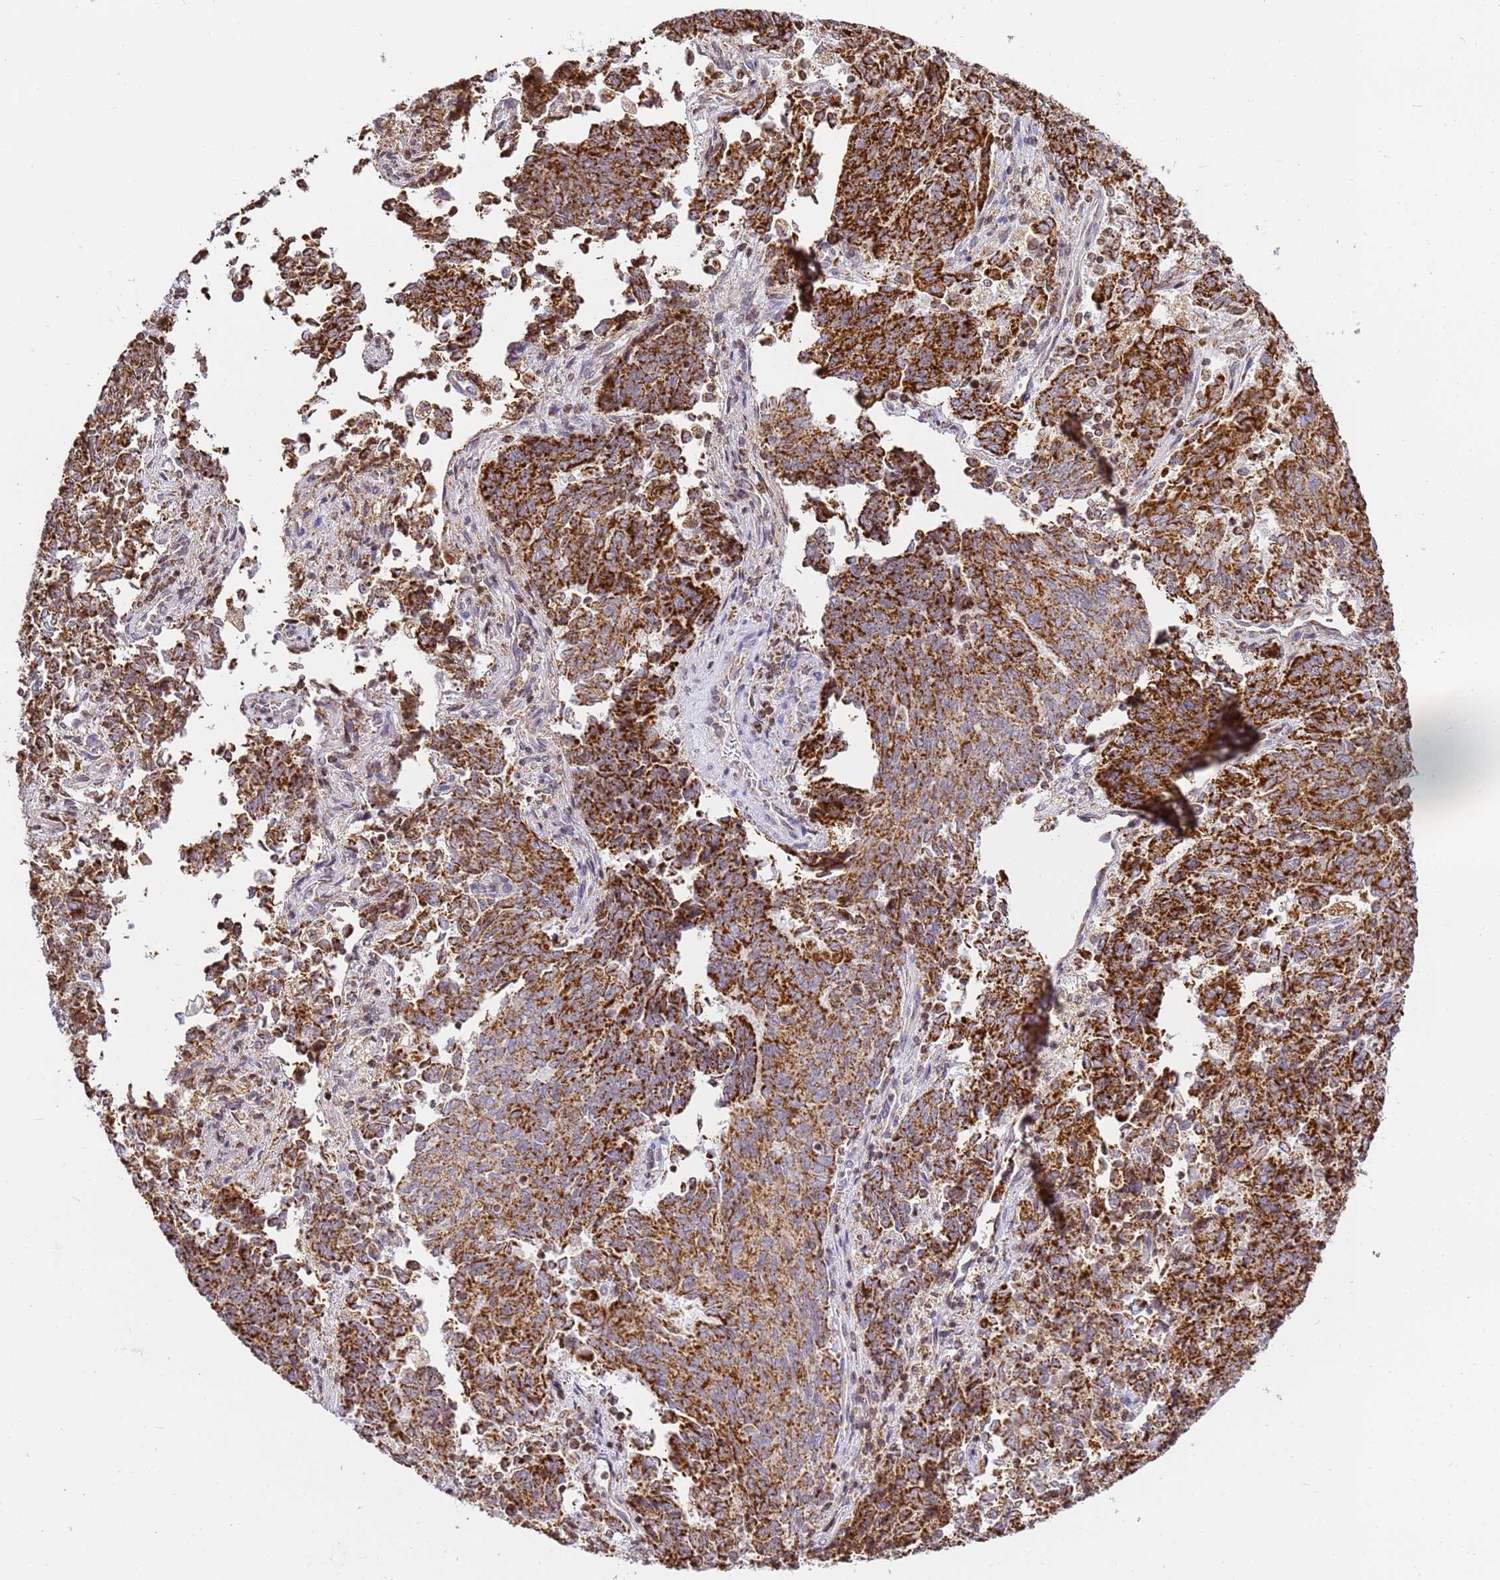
{"staining": {"intensity": "strong", "quantity": ">75%", "location": "cytoplasmic/membranous"}, "tissue": "endometrial cancer", "cell_type": "Tumor cells", "image_type": "cancer", "snomed": [{"axis": "morphology", "description": "Adenocarcinoma, NOS"}, {"axis": "topography", "description": "Endometrium"}], "caption": "DAB immunohistochemical staining of human adenocarcinoma (endometrial) displays strong cytoplasmic/membranous protein expression in approximately >75% of tumor cells.", "gene": "HSPE1", "patient": {"sex": "female", "age": 80}}